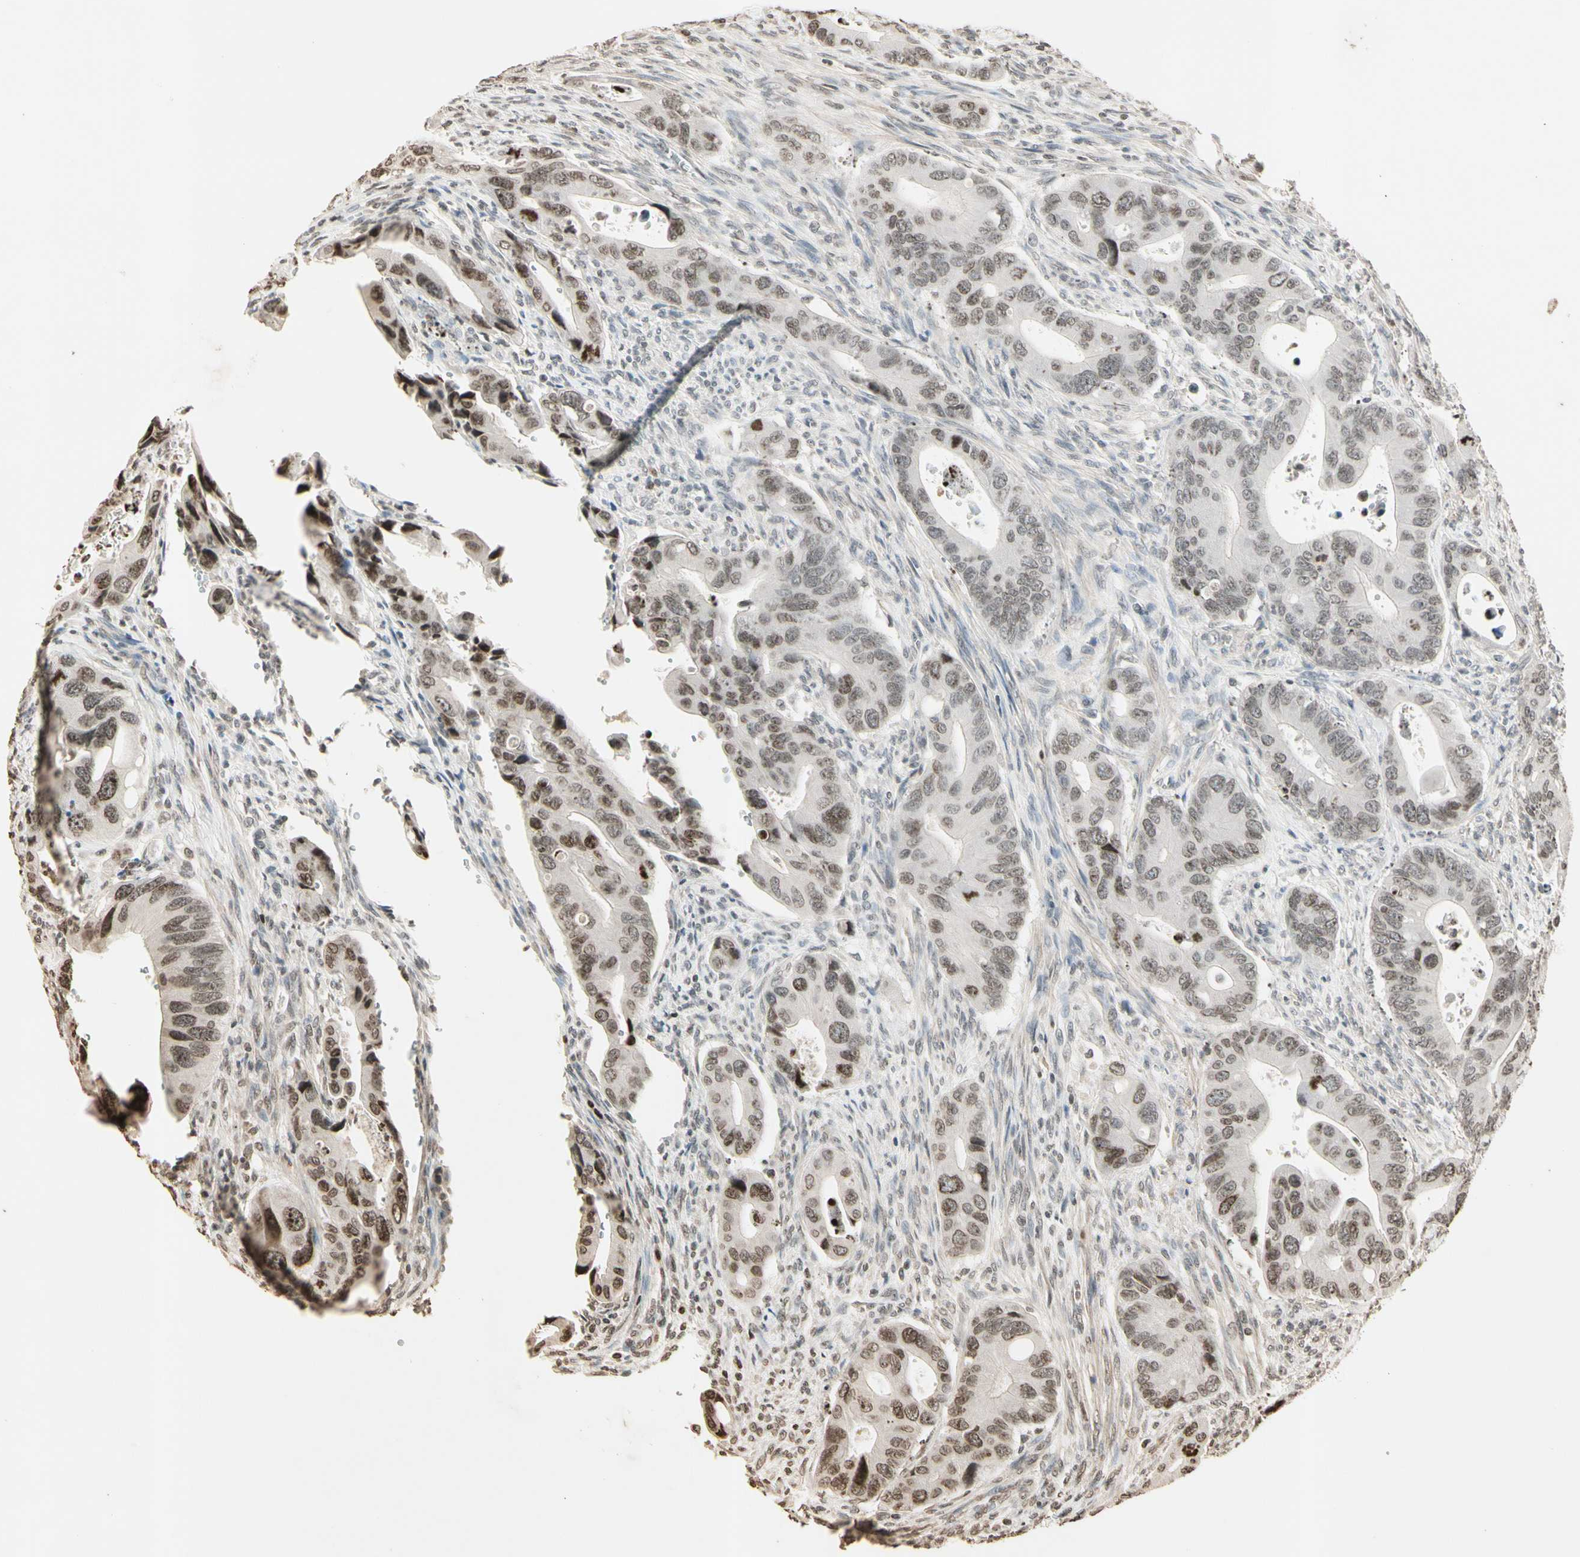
{"staining": {"intensity": "weak", "quantity": "<25%", "location": "nuclear"}, "tissue": "colorectal cancer", "cell_type": "Tumor cells", "image_type": "cancer", "snomed": [{"axis": "morphology", "description": "Adenocarcinoma, NOS"}, {"axis": "topography", "description": "Rectum"}], "caption": "A photomicrograph of colorectal cancer stained for a protein exhibits no brown staining in tumor cells. (Brightfield microscopy of DAB immunohistochemistry (IHC) at high magnification).", "gene": "TOP1", "patient": {"sex": "female", "age": 57}}